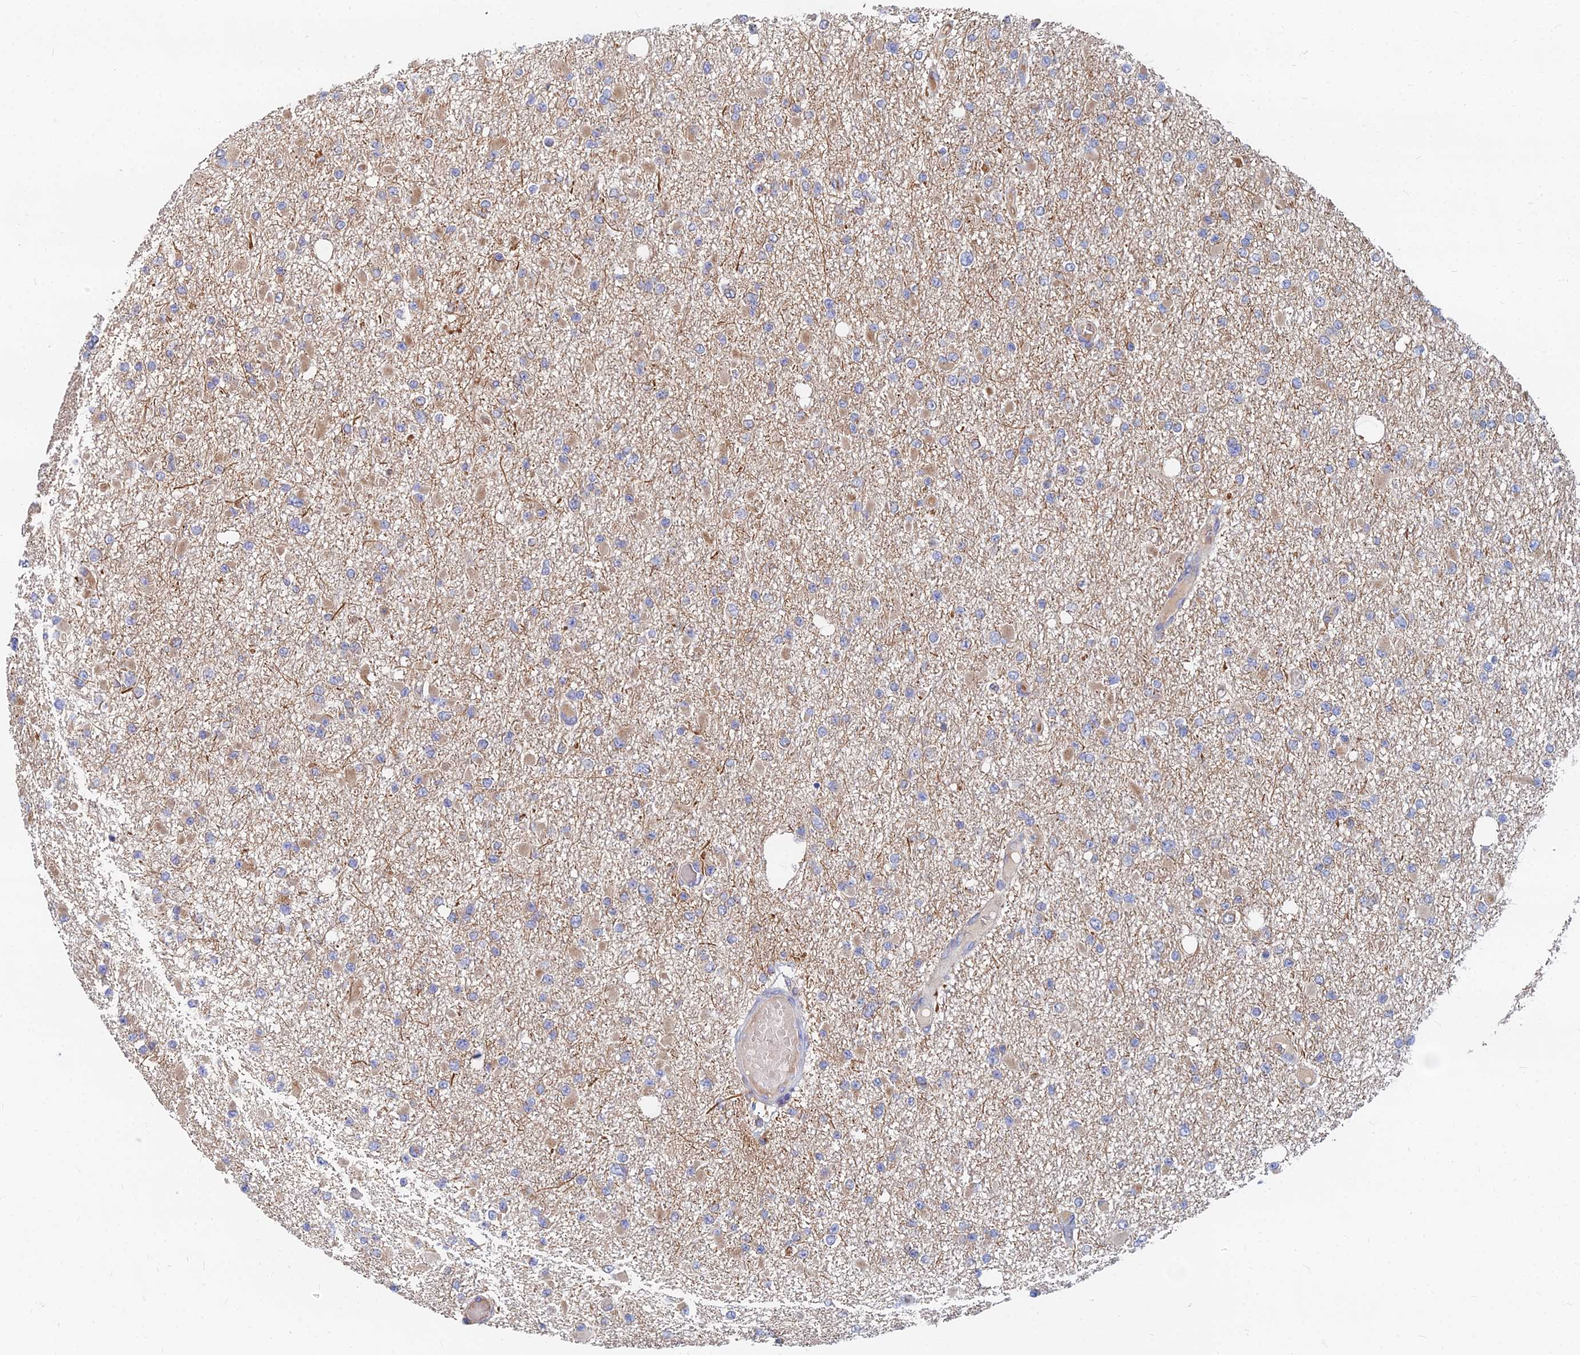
{"staining": {"intensity": "weak", "quantity": "25%-75%", "location": "cytoplasmic/membranous"}, "tissue": "glioma", "cell_type": "Tumor cells", "image_type": "cancer", "snomed": [{"axis": "morphology", "description": "Glioma, malignant, Low grade"}, {"axis": "topography", "description": "Brain"}], "caption": "Glioma tissue displays weak cytoplasmic/membranous staining in about 25%-75% of tumor cells, visualized by immunohistochemistry.", "gene": "CCZ1", "patient": {"sex": "female", "age": 22}}